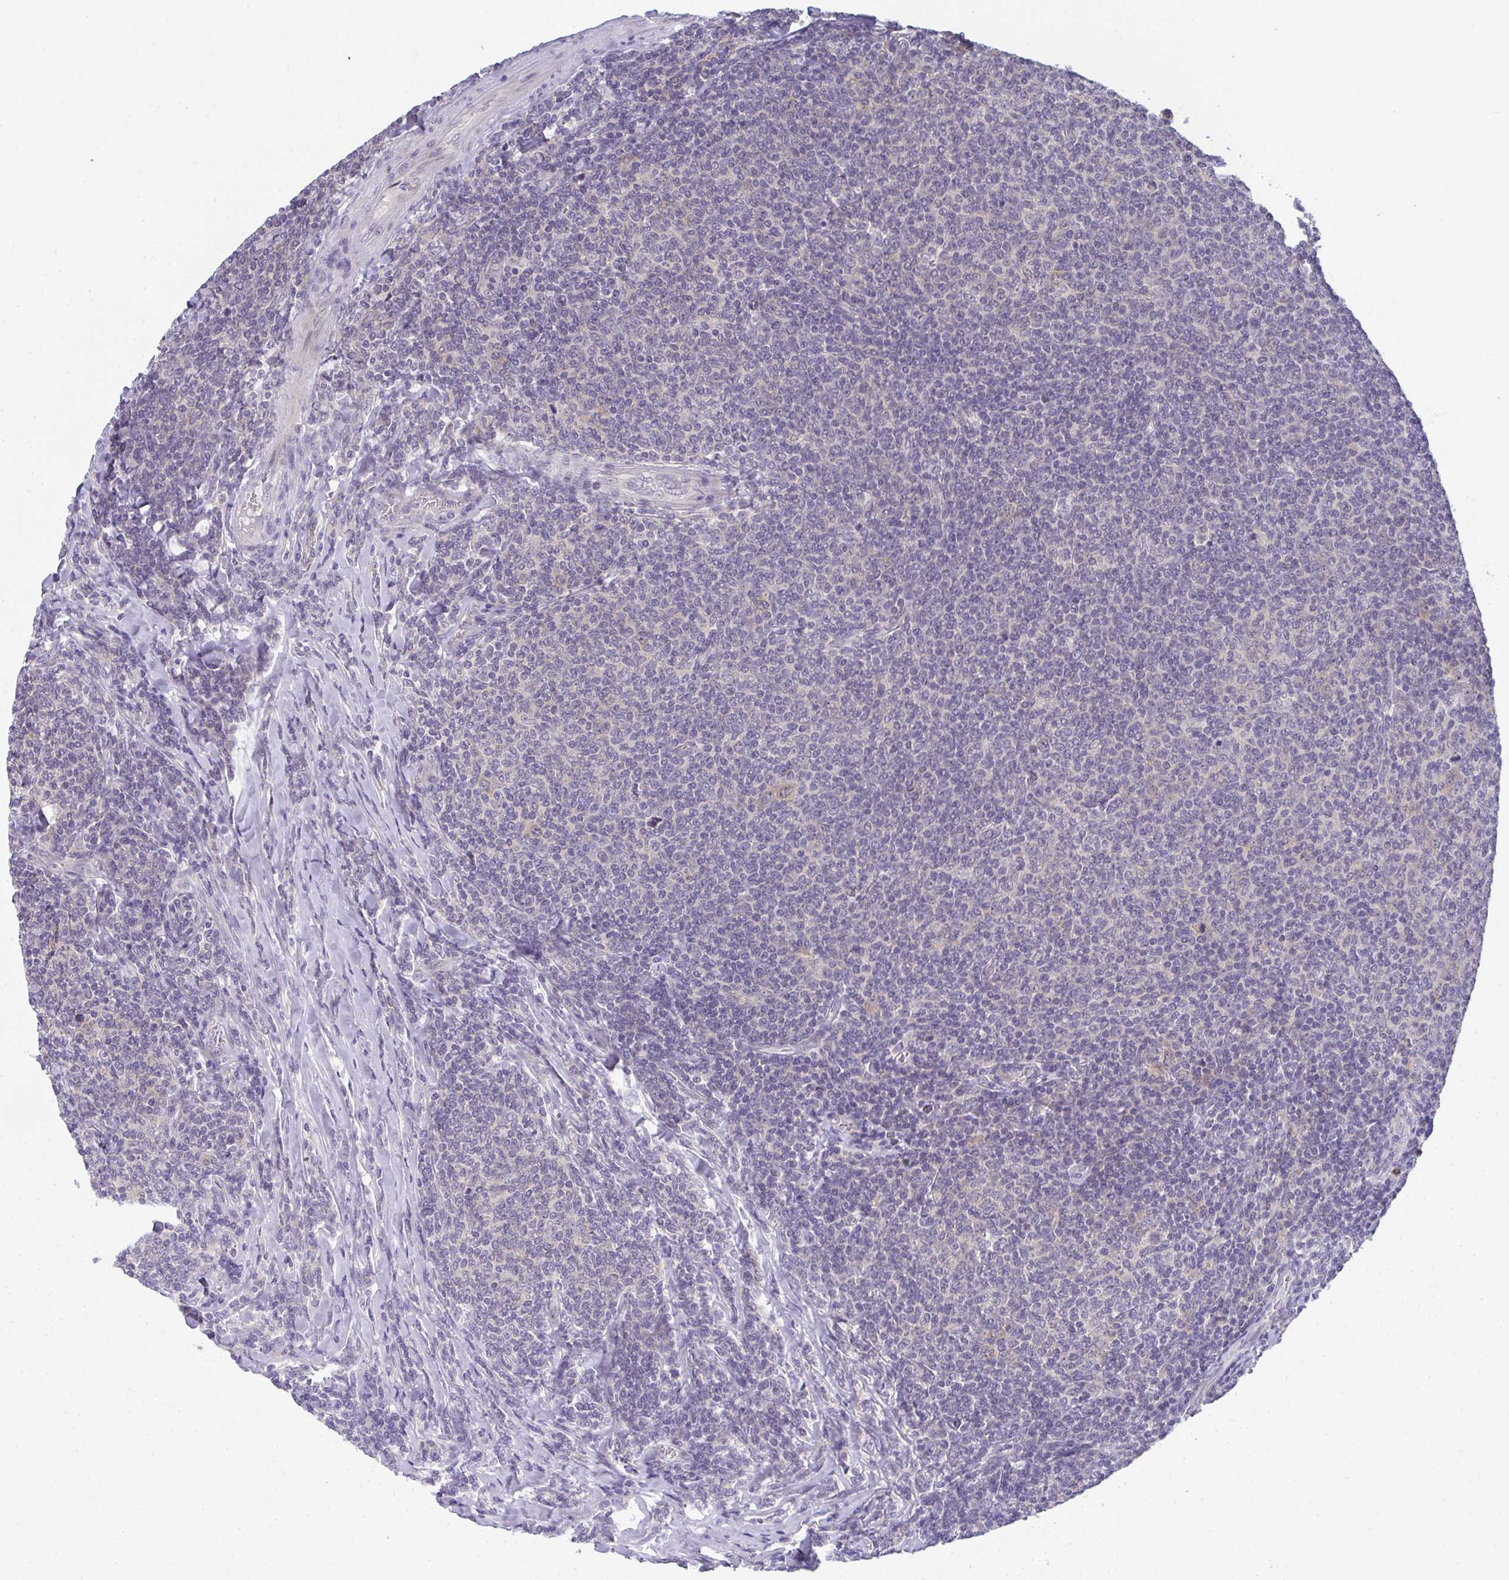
{"staining": {"intensity": "negative", "quantity": "none", "location": "none"}, "tissue": "lymphoma", "cell_type": "Tumor cells", "image_type": "cancer", "snomed": [{"axis": "morphology", "description": "Malignant lymphoma, non-Hodgkin's type, Low grade"}, {"axis": "topography", "description": "Lymph node"}], "caption": "The image exhibits no significant positivity in tumor cells of malignant lymphoma, non-Hodgkin's type (low-grade). The staining is performed using DAB brown chromogen with nuclei counter-stained in using hematoxylin.", "gene": "RIOK1", "patient": {"sex": "male", "age": 52}}